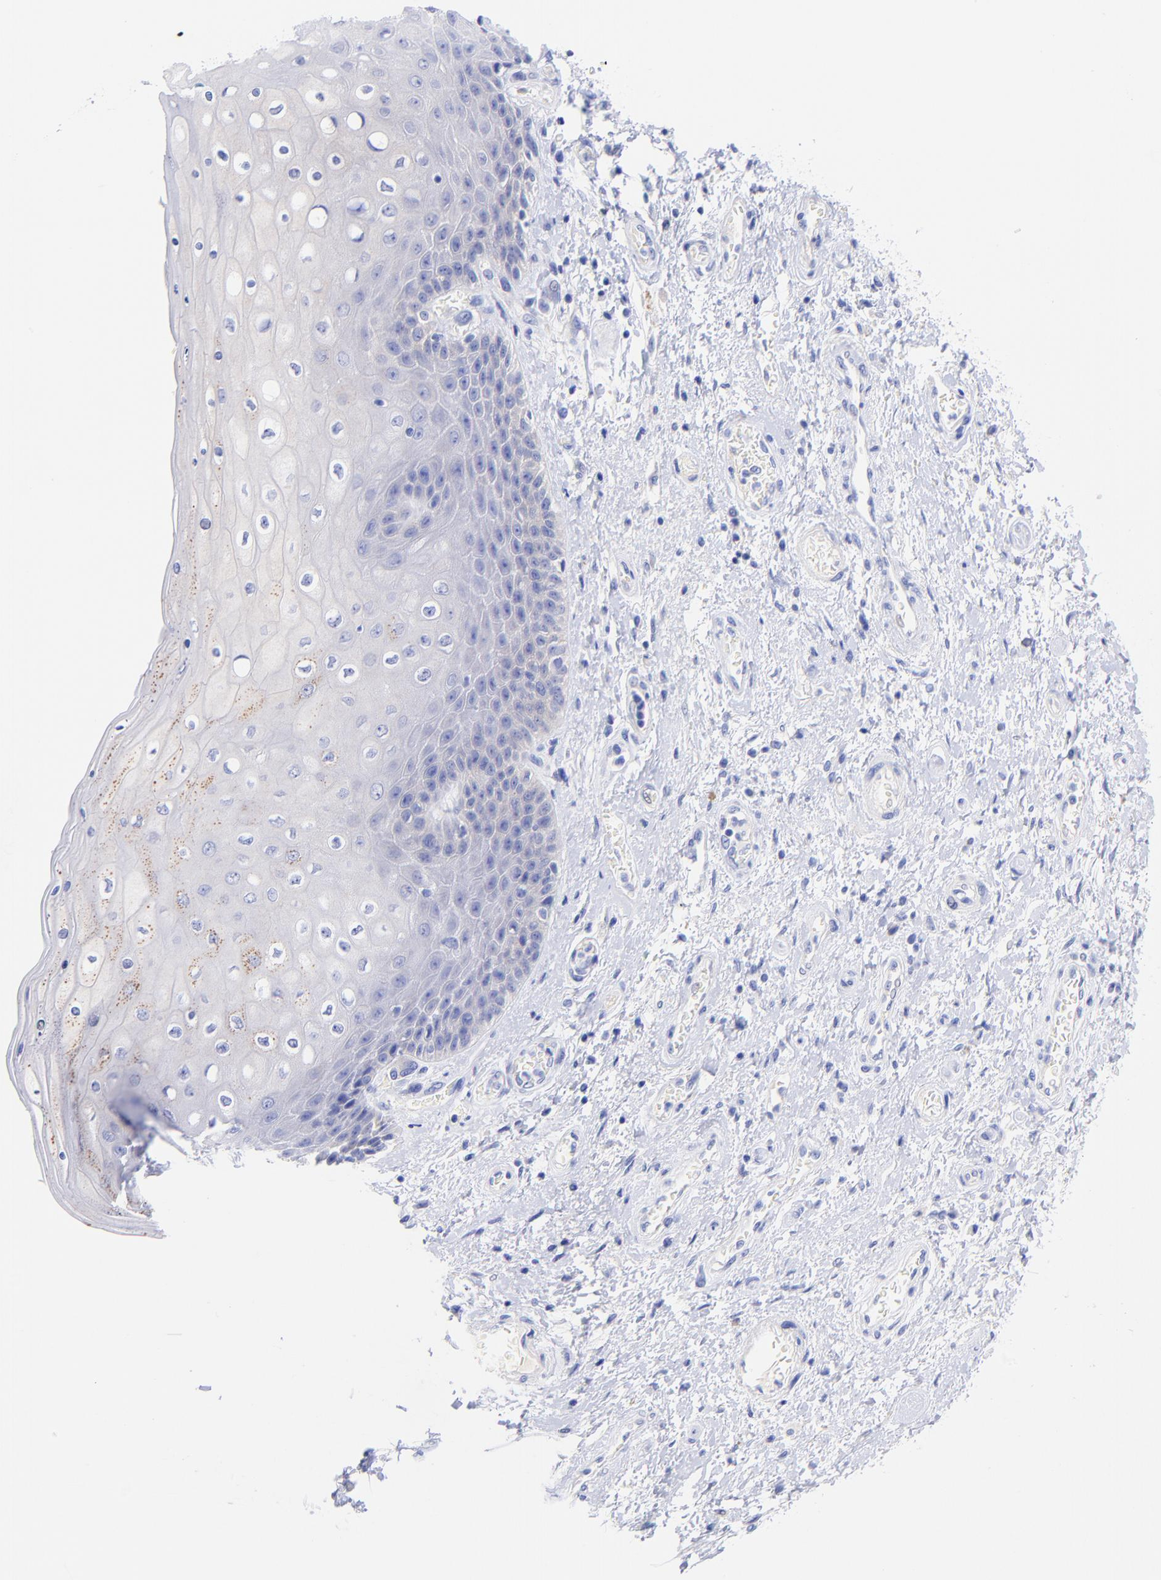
{"staining": {"intensity": "moderate", "quantity": "<25%", "location": "cytoplasmic/membranous"}, "tissue": "skin", "cell_type": "Epidermal cells", "image_type": "normal", "snomed": [{"axis": "morphology", "description": "Normal tissue, NOS"}, {"axis": "topography", "description": "Anal"}], "caption": "Protein expression analysis of normal human skin reveals moderate cytoplasmic/membranous positivity in about <25% of epidermal cells. (DAB IHC, brown staining for protein, blue staining for nuclei).", "gene": "GPHN", "patient": {"sex": "female", "age": 46}}